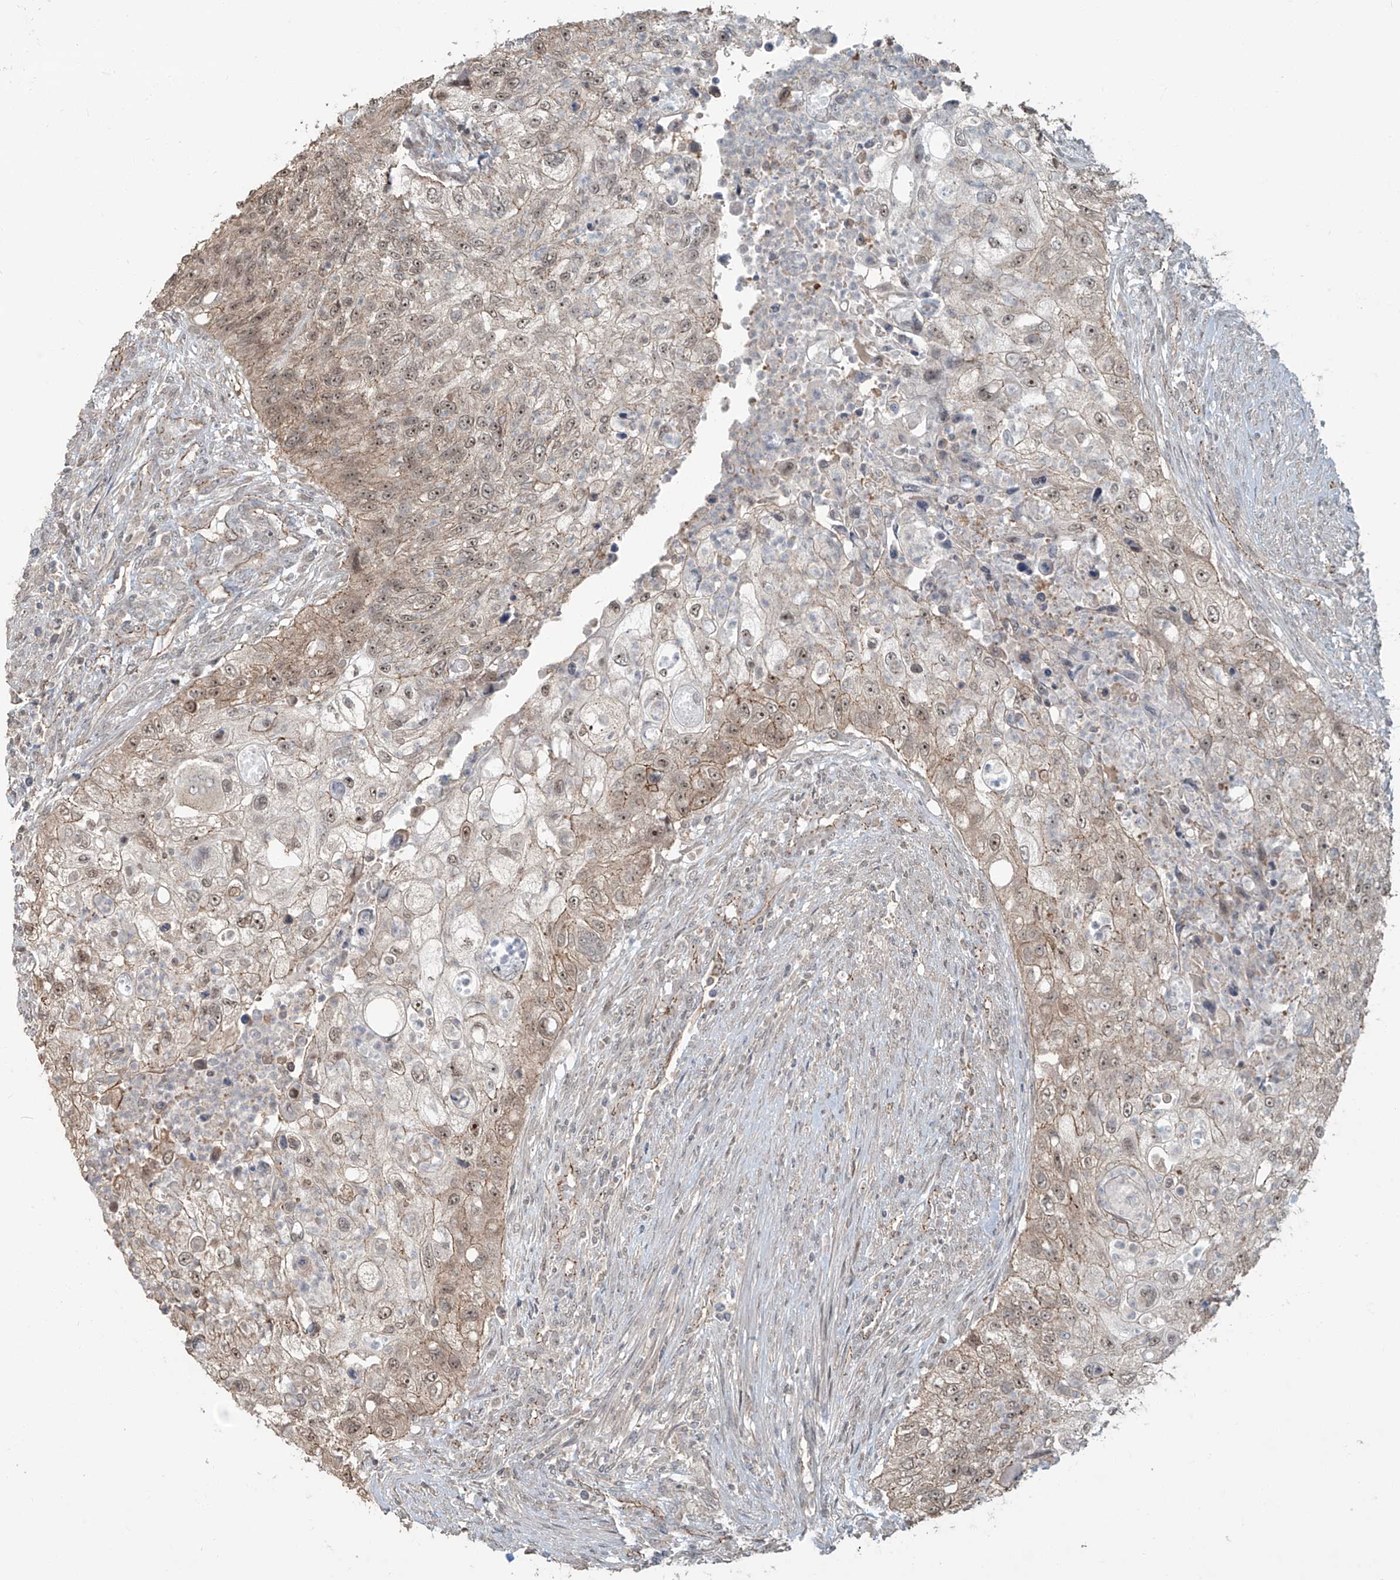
{"staining": {"intensity": "weak", "quantity": ">75%", "location": "cytoplasmic/membranous,nuclear"}, "tissue": "urothelial cancer", "cell_type": "Tumor cells", "image_type": "cancer", "snomed": [{"axis": "morphology", "description": "Urothelial carcinoma, High grade"}, {"axis": "topography", "description": "Urinary bladder"}], "caption": "An IHC photomicrograph of tumor tissue is shown. Protein staining in brown labels weak cytoplasmic/membranous and nuclear positivity in urothelial carcinoma (high-grade) within tumor cells.", "gene": "ZNF16", "patient": {"sex": "female", "age": 60}}